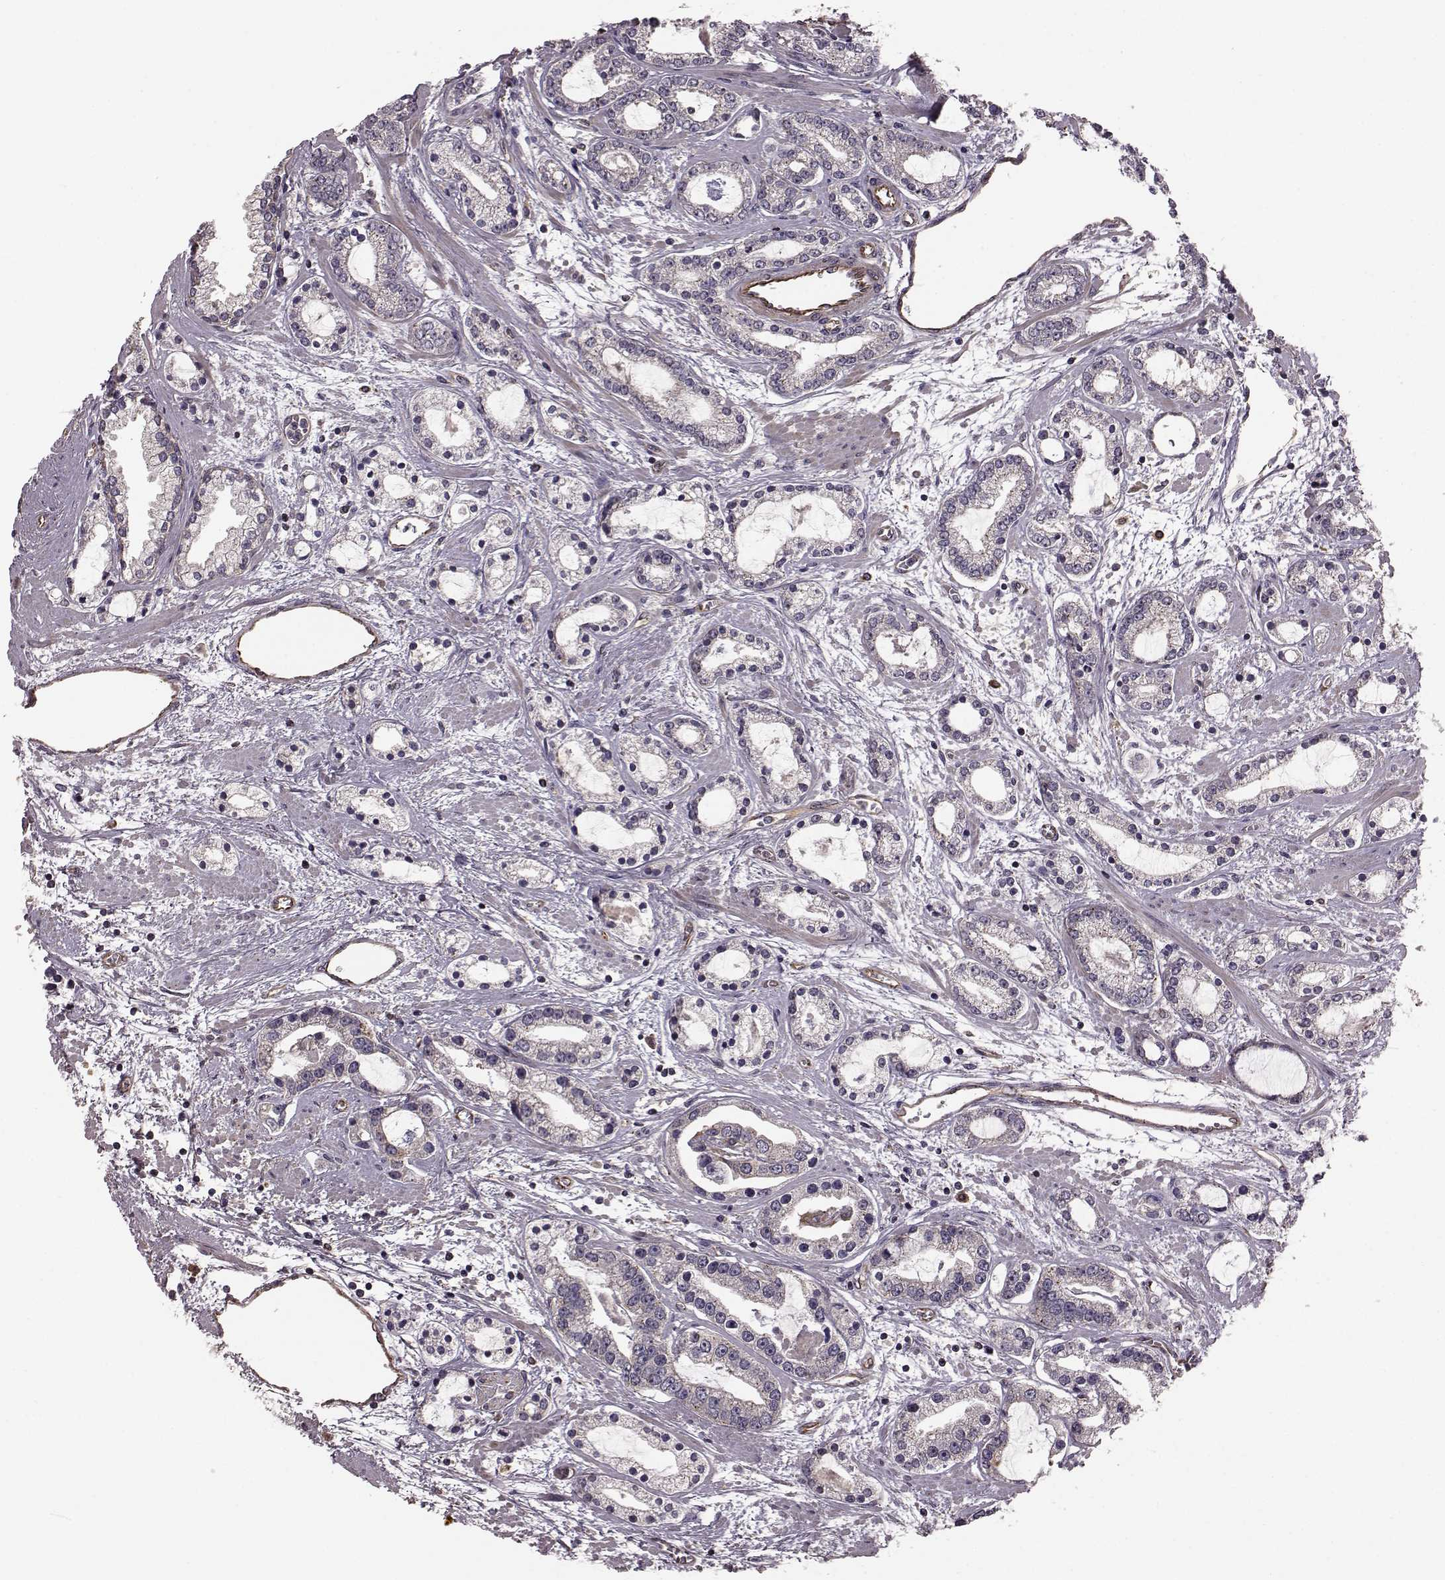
{"staining": {"intensity": "negative", "quantity": "none", "location": "none"}, "tissue": "prostate cancer", "cell_type": "Tumor cells", "image_type": "cancer", "snomed": [{"axis": "morphology", "description": "Adenocarcinoma, Medium grade"}, {"axis": "topography", "description": "Prostate"}], "caption": "Tumor cells are negative for brown protein staining in adenocarcinoma (medium-grade) (prostate). Nuclei are stained in blue.", "gene": "NTF3", "patient": {"sex": "male", "age": 57}}